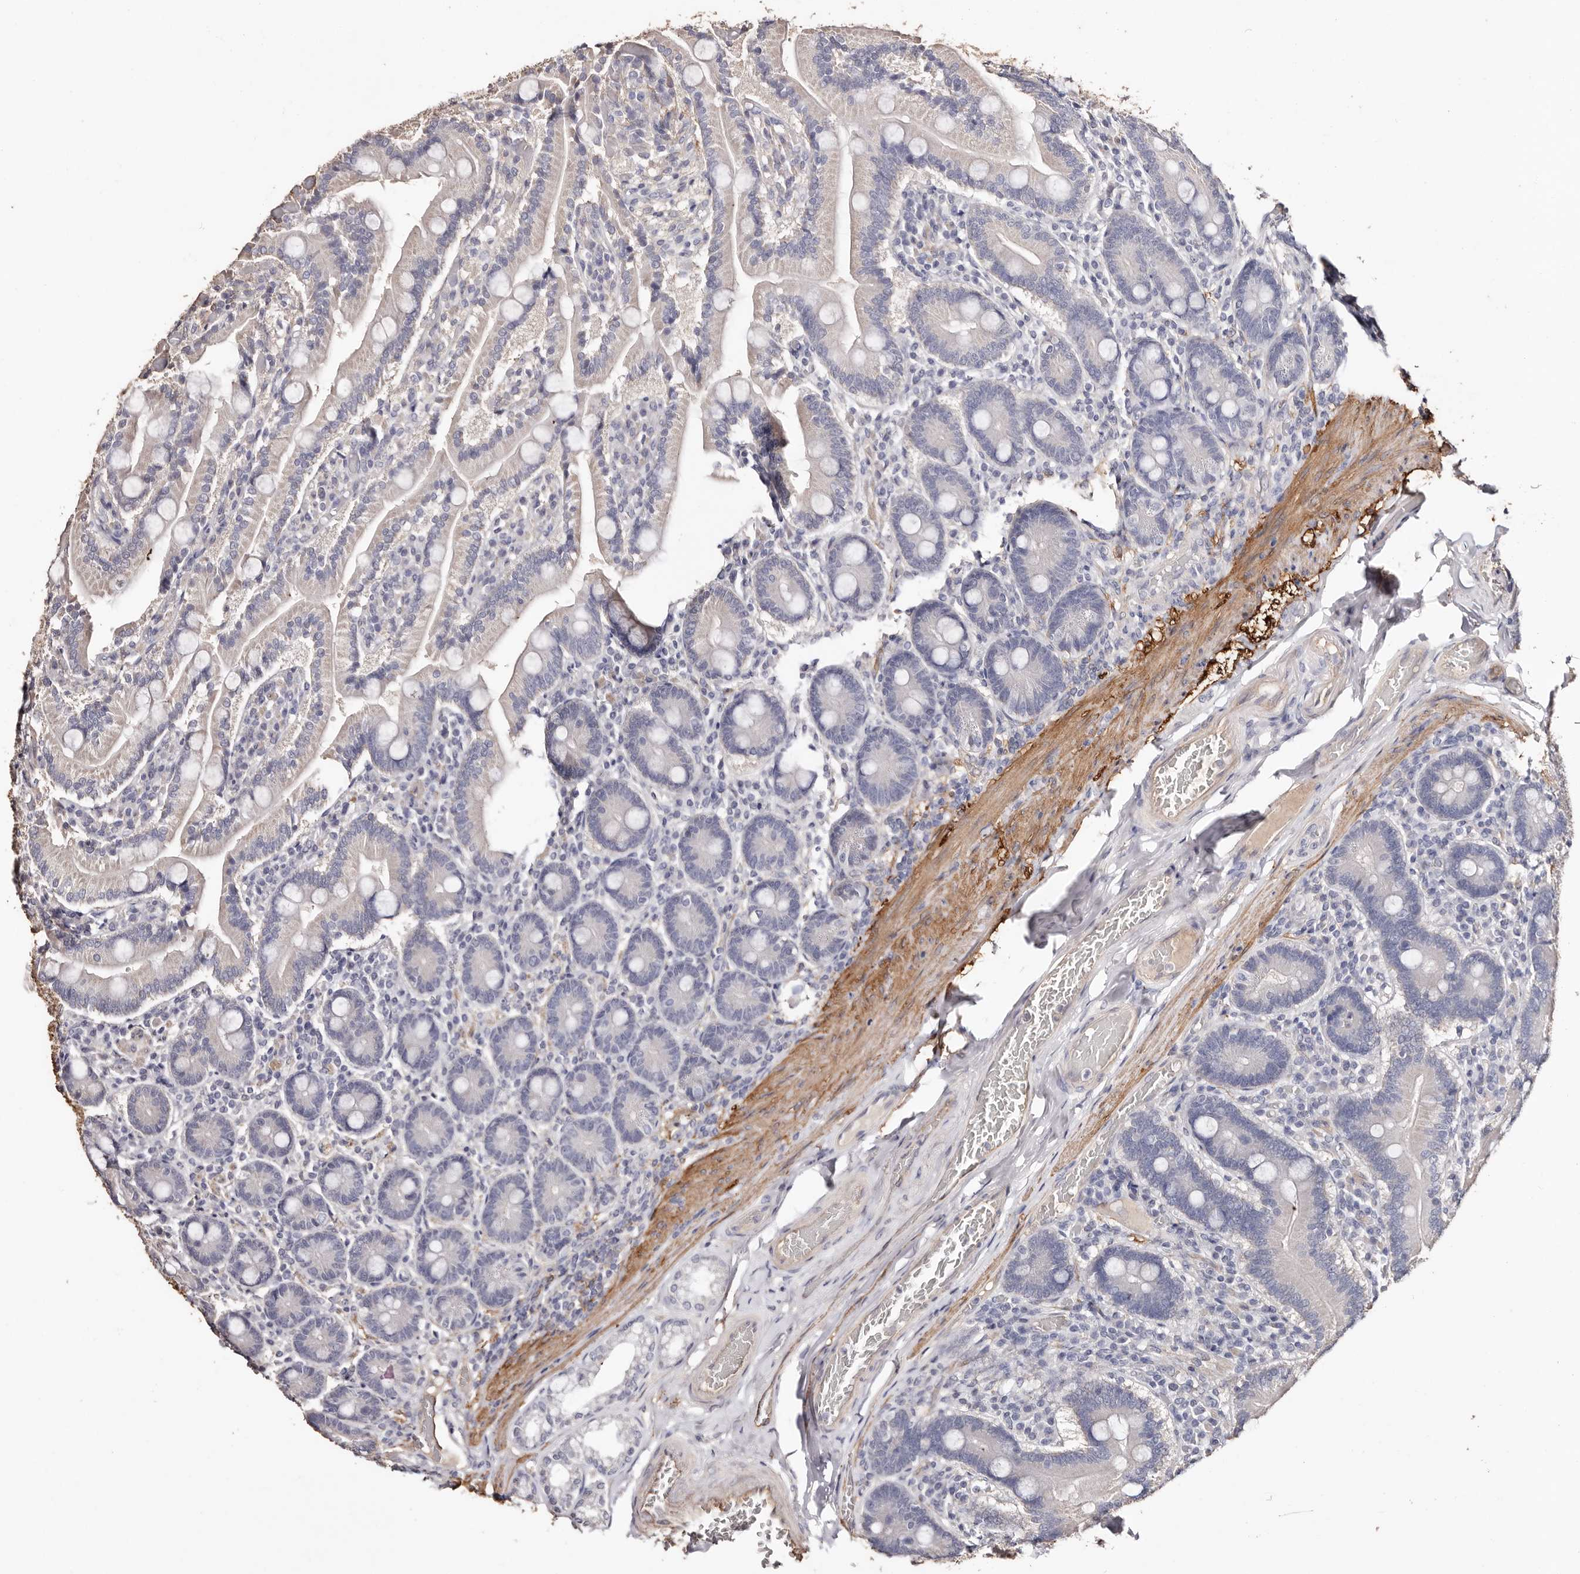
{"staining": {"intensity": "negative", "quantity": "none", "location": "none"}, "tissue": "duodenum", "cell_type": "Glandular cells", "image_type": "normal", "snomed": [{"axis": "morphology", "description": "Normal tissue, NOS"}, {"axis": "topography", "description": "Duodenum"}], "caption": "IHC image of normal duodenum stained for a protein (brown), which exhibits no positivity in glandular cells.", "gene": "TGM2", "patient": {"sex": "female", "age": 62}}